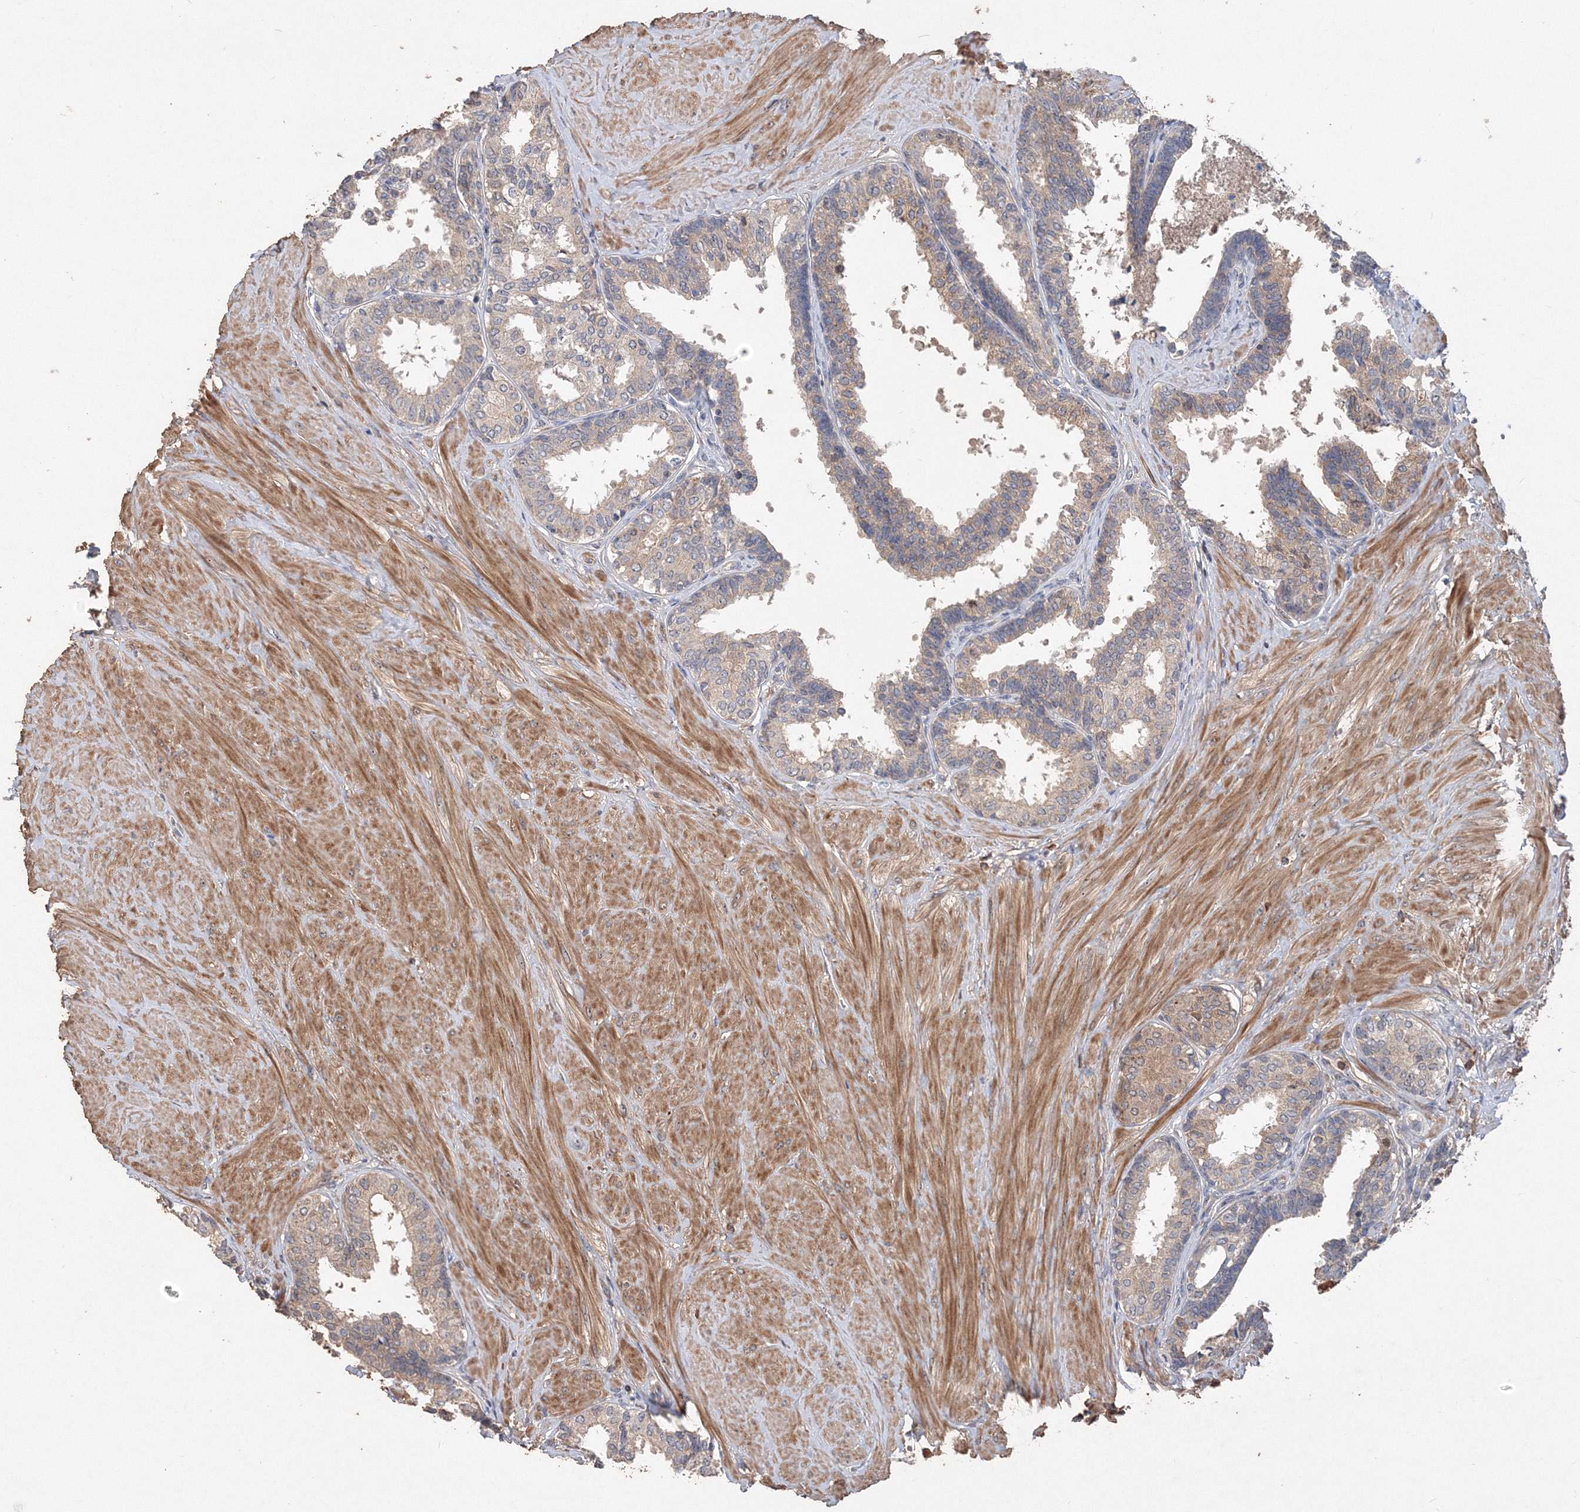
{"staining": {"intensity": "weak", "quantity": "25%-75%", "location": "cytoplasmic/membranous"}, "tissue": "prostate", "cell_type": "Glandular cells", "image_type": "normal", "snomed": [{"axis": "morphology", "description": "Normal tissue, NOS"}, {"axis": "topography", "description": "Prostate"}], "caption": "This histopathology image shows unremarkable prostate stained with immunohistochemistry (IHC) to label a protein in brown. The cytoplasmic/membranous of glandular cells show weak positivity for the protein. Nuclei are counter-stained blue.", "gene": "GRINA", "patient": {"sex": "male", "age": 48}}